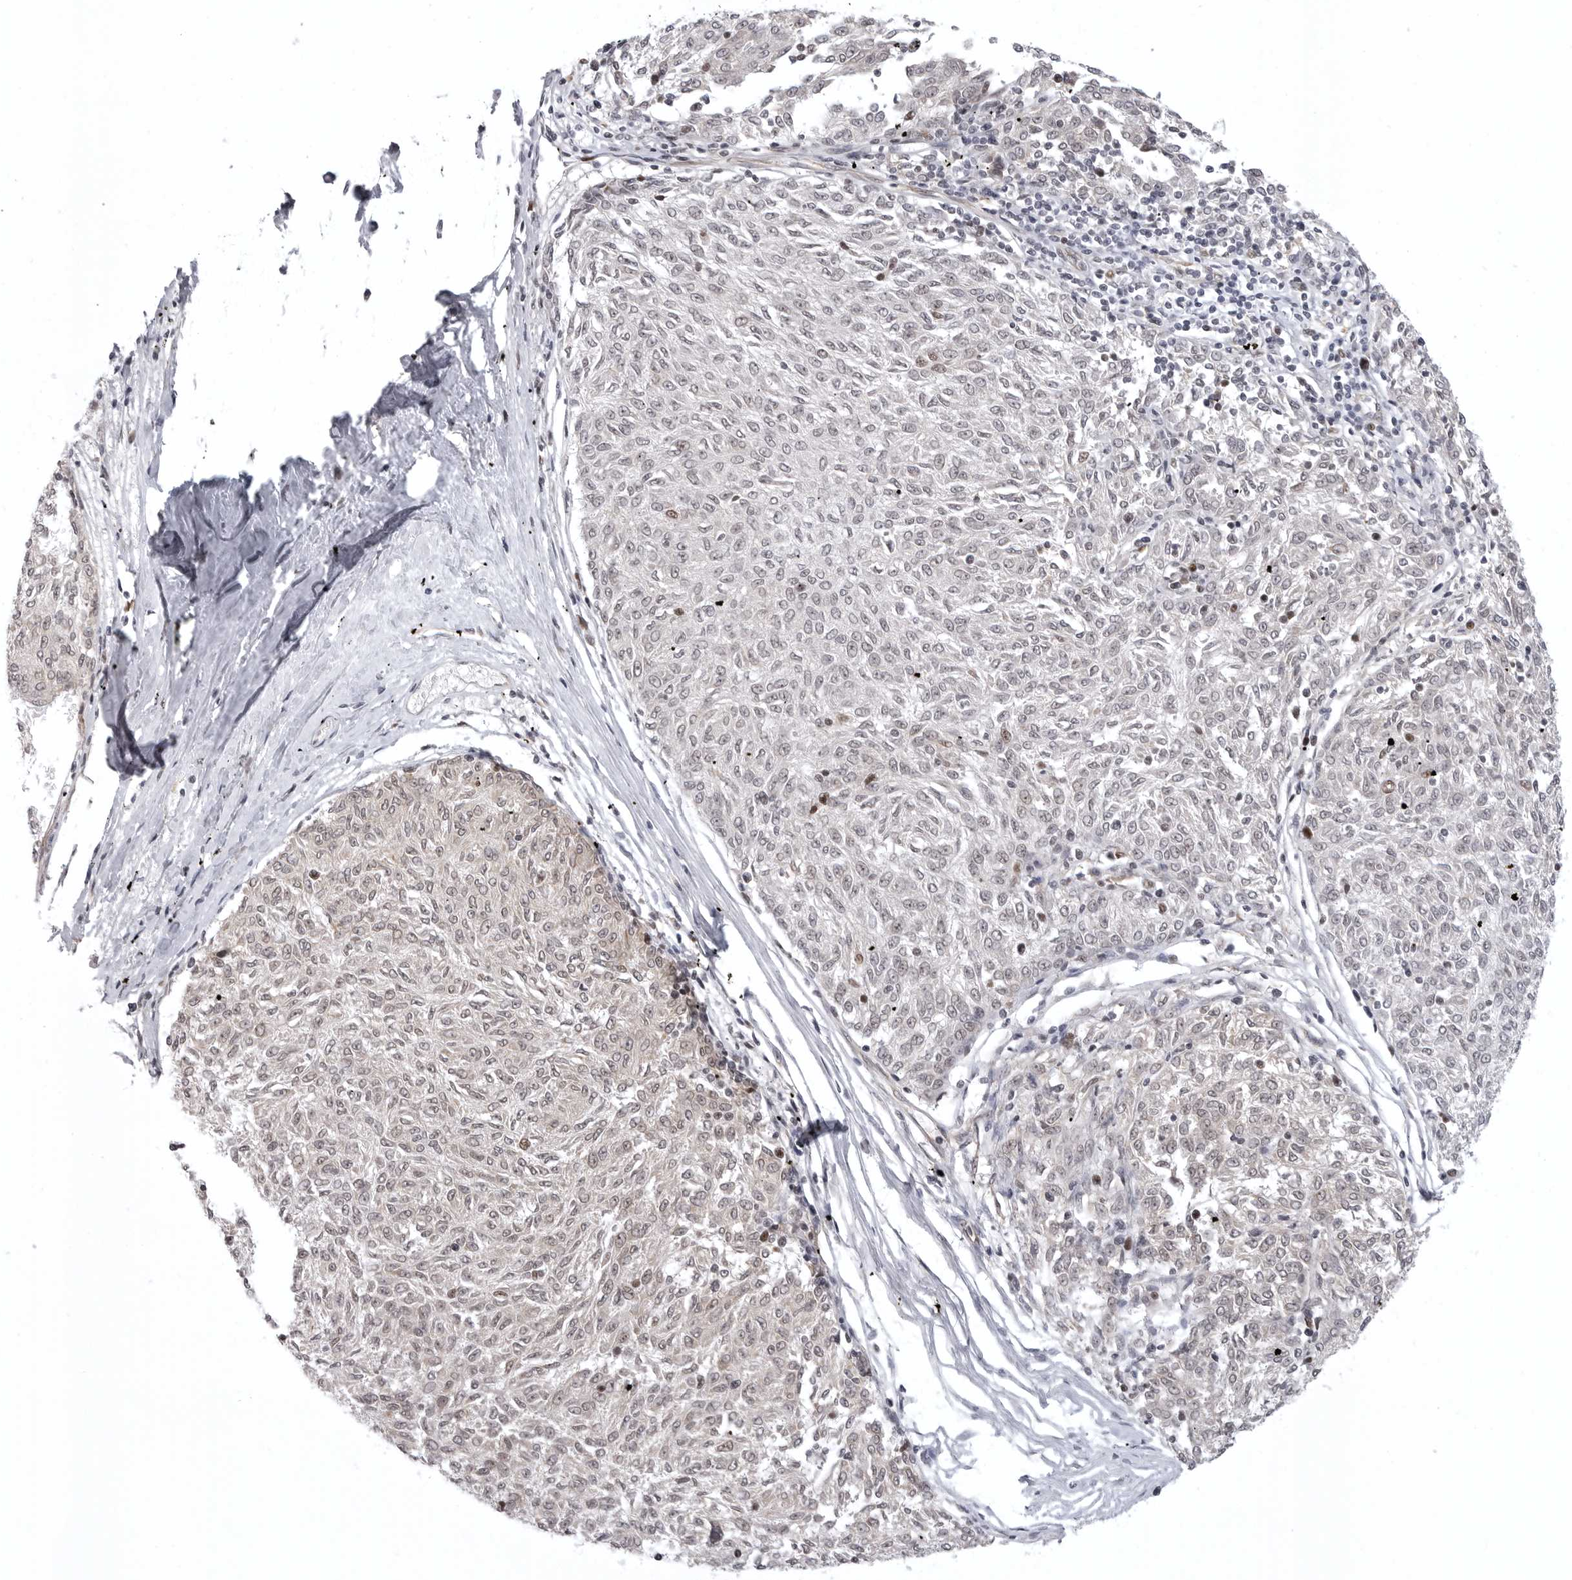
{"staining": {"intensity": "negative", "quantity": "none", "location": "none"}, "tissue": "melanoma", "cell_type": "Tumor cells", "image_type": "cancer", "snomed": [{"axis": "morphology", "description": "Malignant melanoma, NOS"}, {"axis": "topography", "description": "Skin"}], "caption": "Image shows no protein positivity in tumor cells of malignant melanoma tissue.", "gene": "PRDM10", "patient": {"sex": "female", "age": 72}}